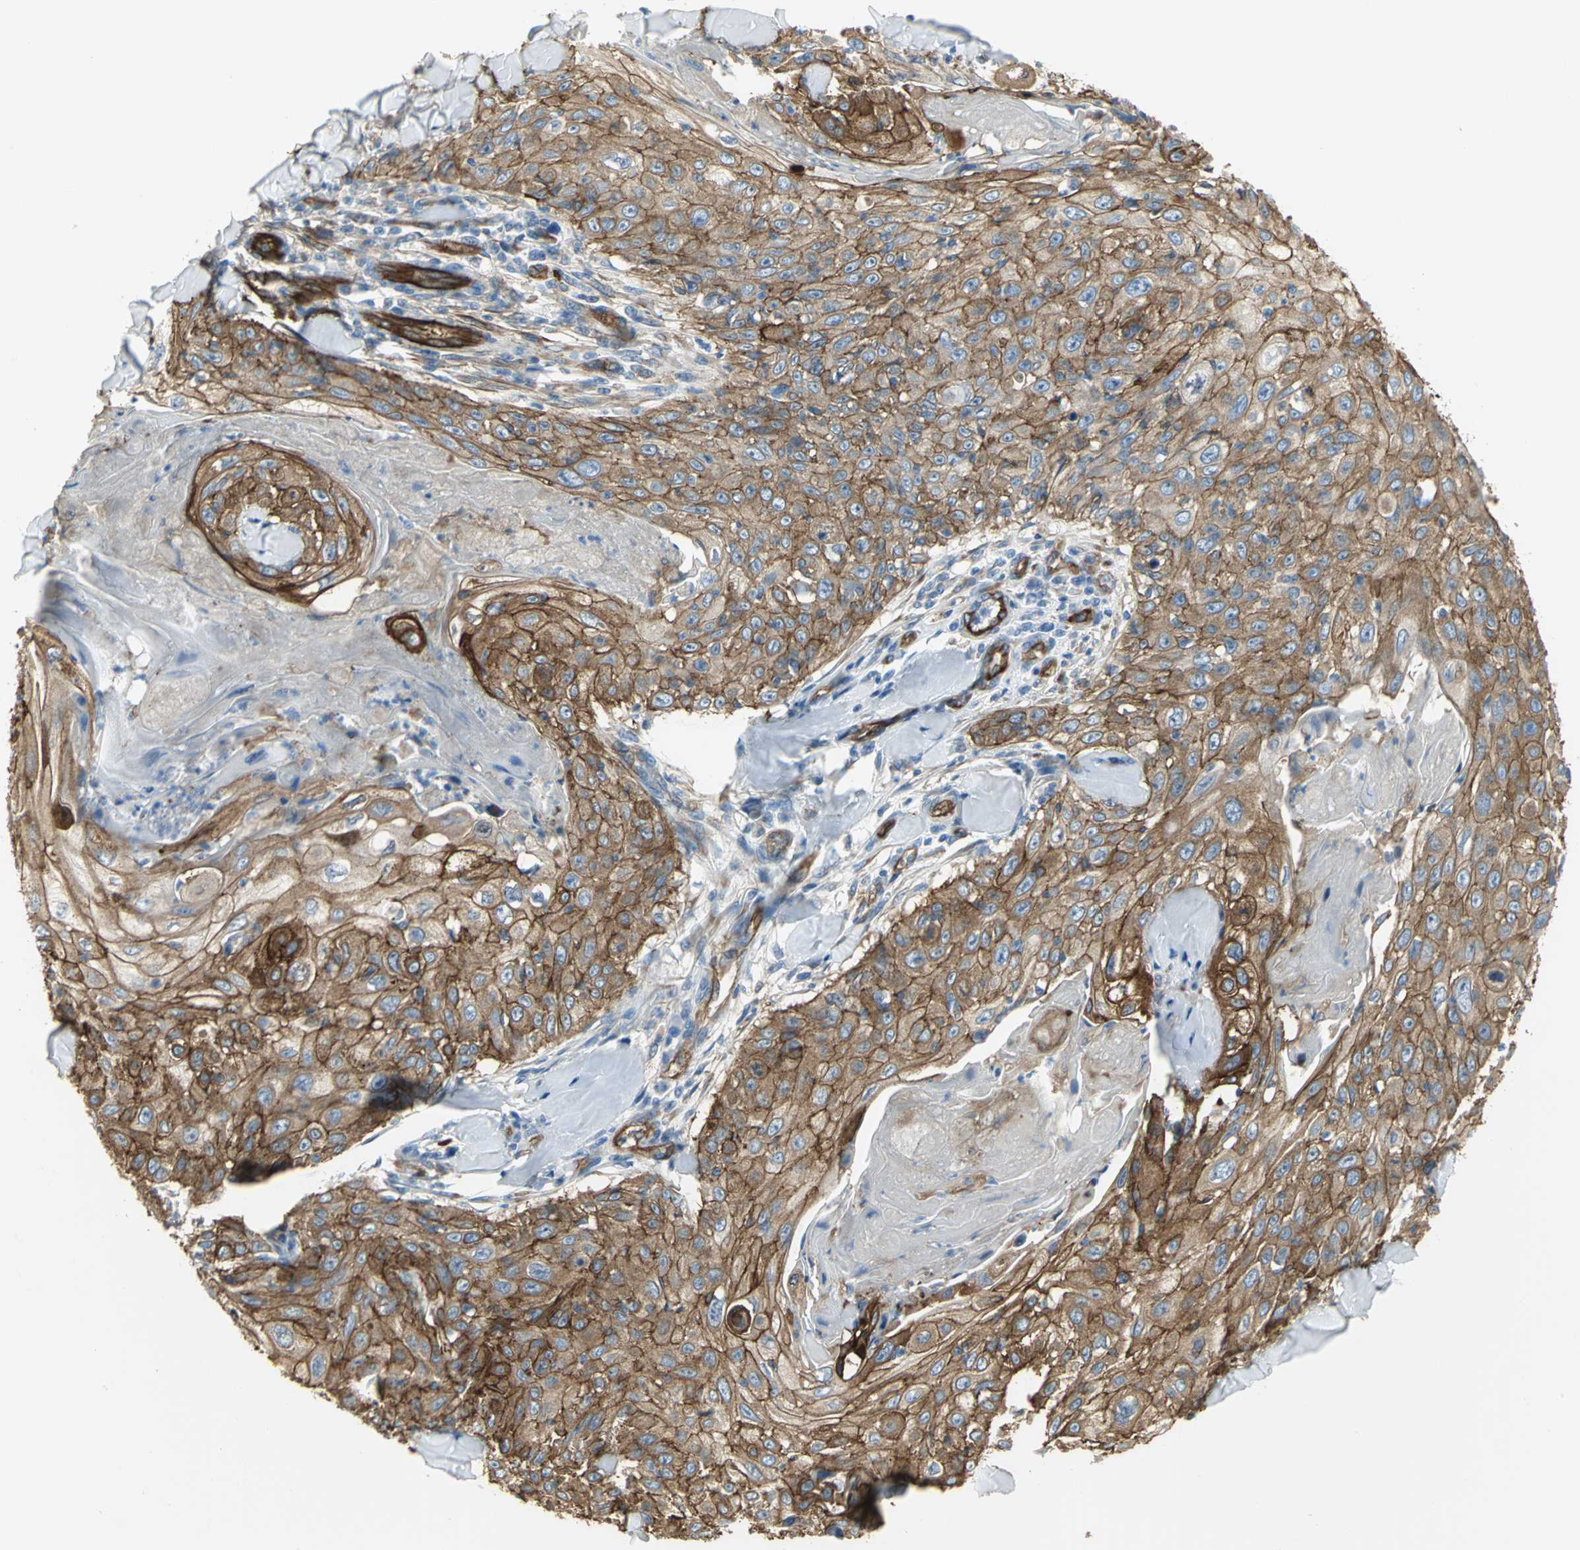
{"staining": {"intensity": "strong", "quantity": ">75%", "location": "cytoplasmic/membranous"}, "tissue": "skin cancer", "cell_type": "Tumor cells", "image_type": "cancer", "snomed": [{"axis": "morphology", "description": "Squamous cell carcinoma, NOS"}, {"axis": "topography", "description": "Skin"}], "caption": "Human skin squamous cell carcinoma stained with a brown dye reveals strong cytoplasmic/membranous positive positivity in approximately >75% of tumor cells.", "gene": "FLNB", "patient": {"sex": "male", "age": 86}}